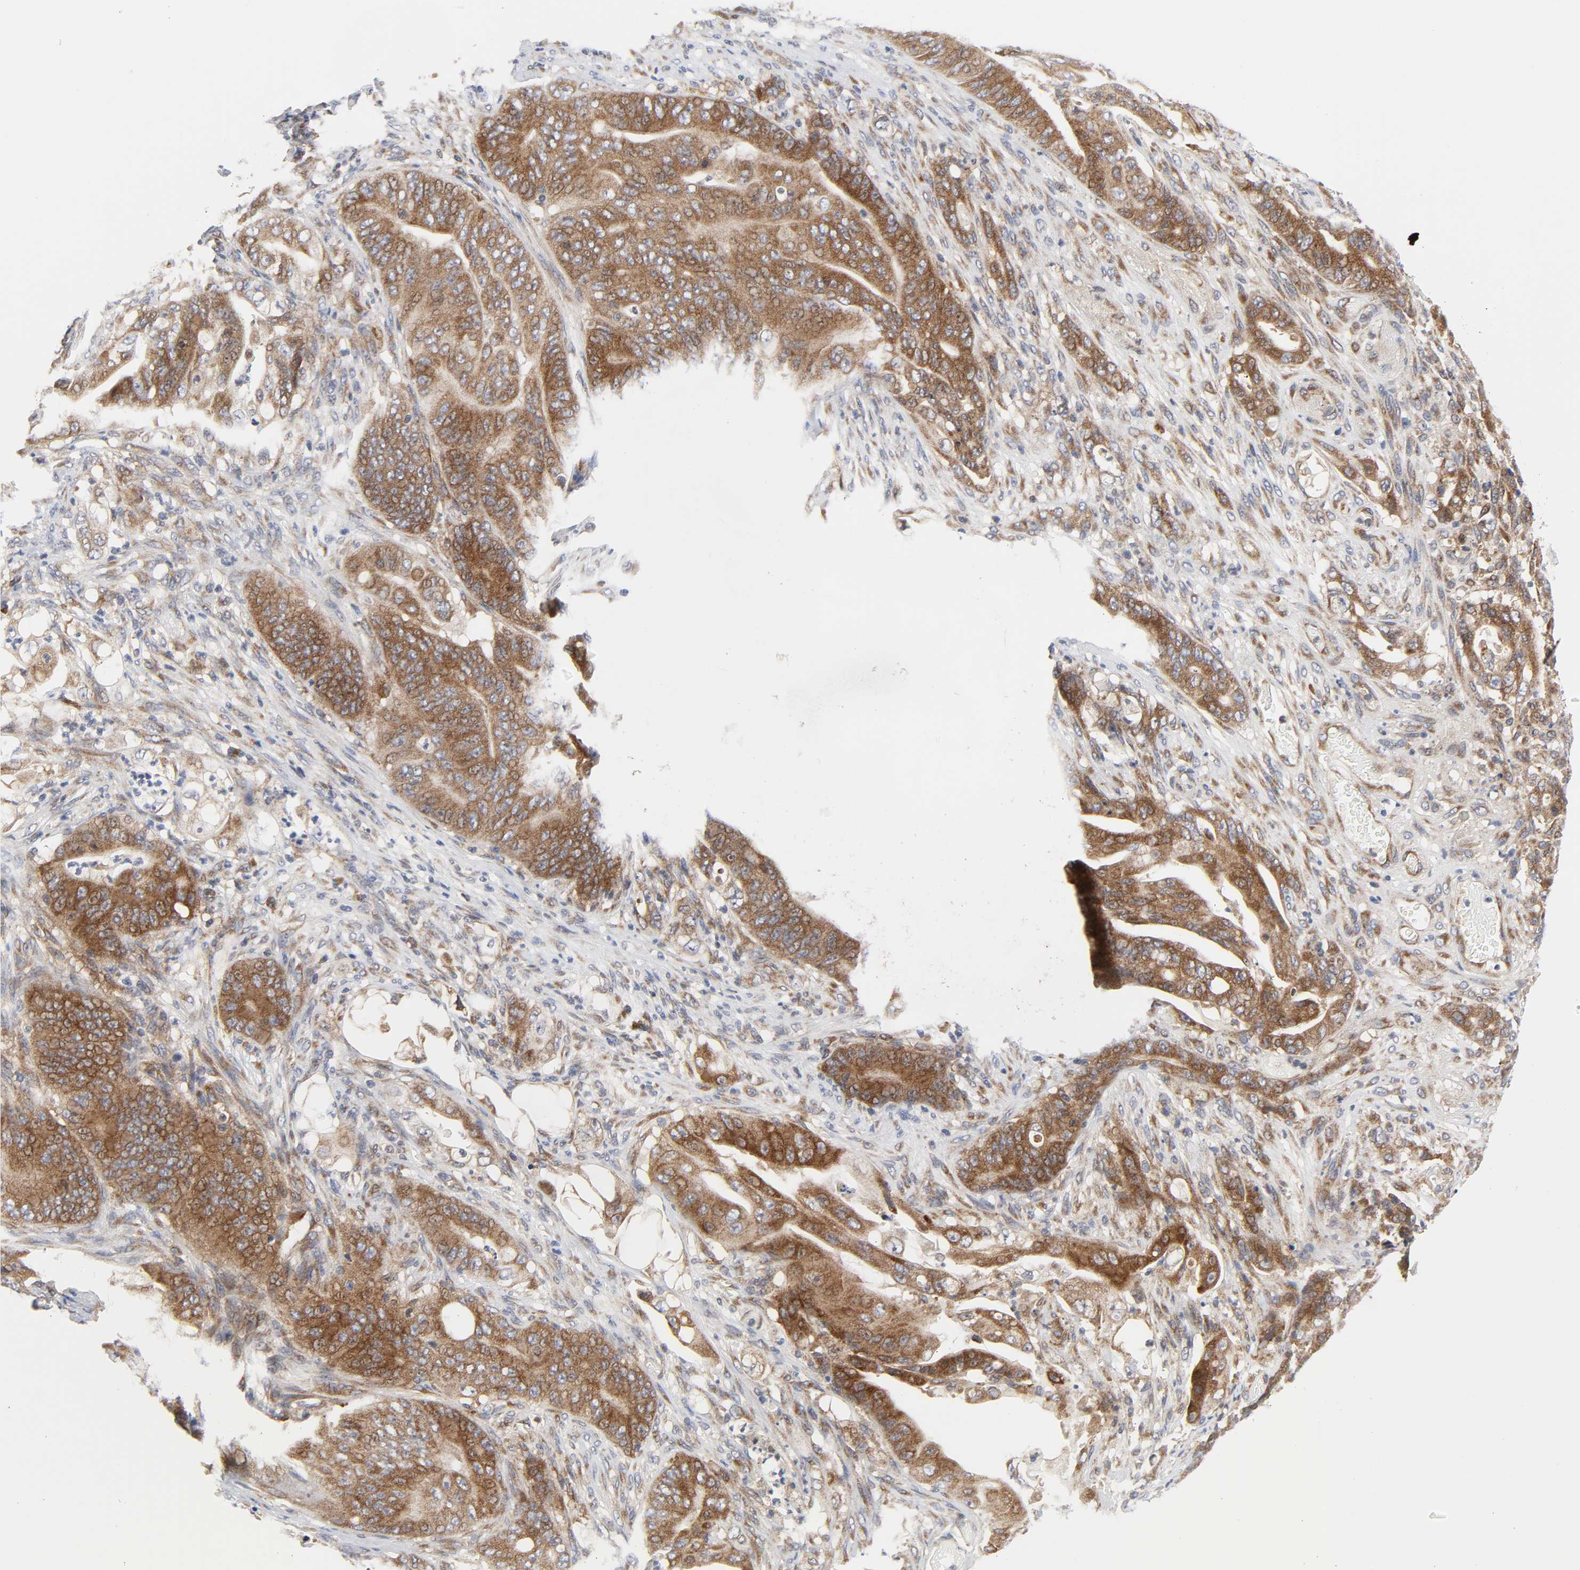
{"staining": {"intensity": "moderate", "quantity": ">75%", "location": "cytoplasmic/membranous"}, "tissue": "stomach cancer", "cell_type": "Tumor cells", "image_type": "cancer", "snomed": [{"axis": "morphology", "description": "Adenocarcinoma, NOS"}, {"axis": "topography", "description": "Stomach"}], "caption": "Immunohistochemistry staining of stomach cancer, which shows medium levels of moderate cytoplasmic/membranous expression in approximately >75% of tumor cells indicating moderate cytoplasmic/membranous protein positivity. The staining was performed using DAB (3,3'-diaminobenzidine) (brown) for protein detection and nuclei were counterstained in hematoxylin (blue).", "gene": "BAX", "patient": {"sex": "female", "age": 73}}